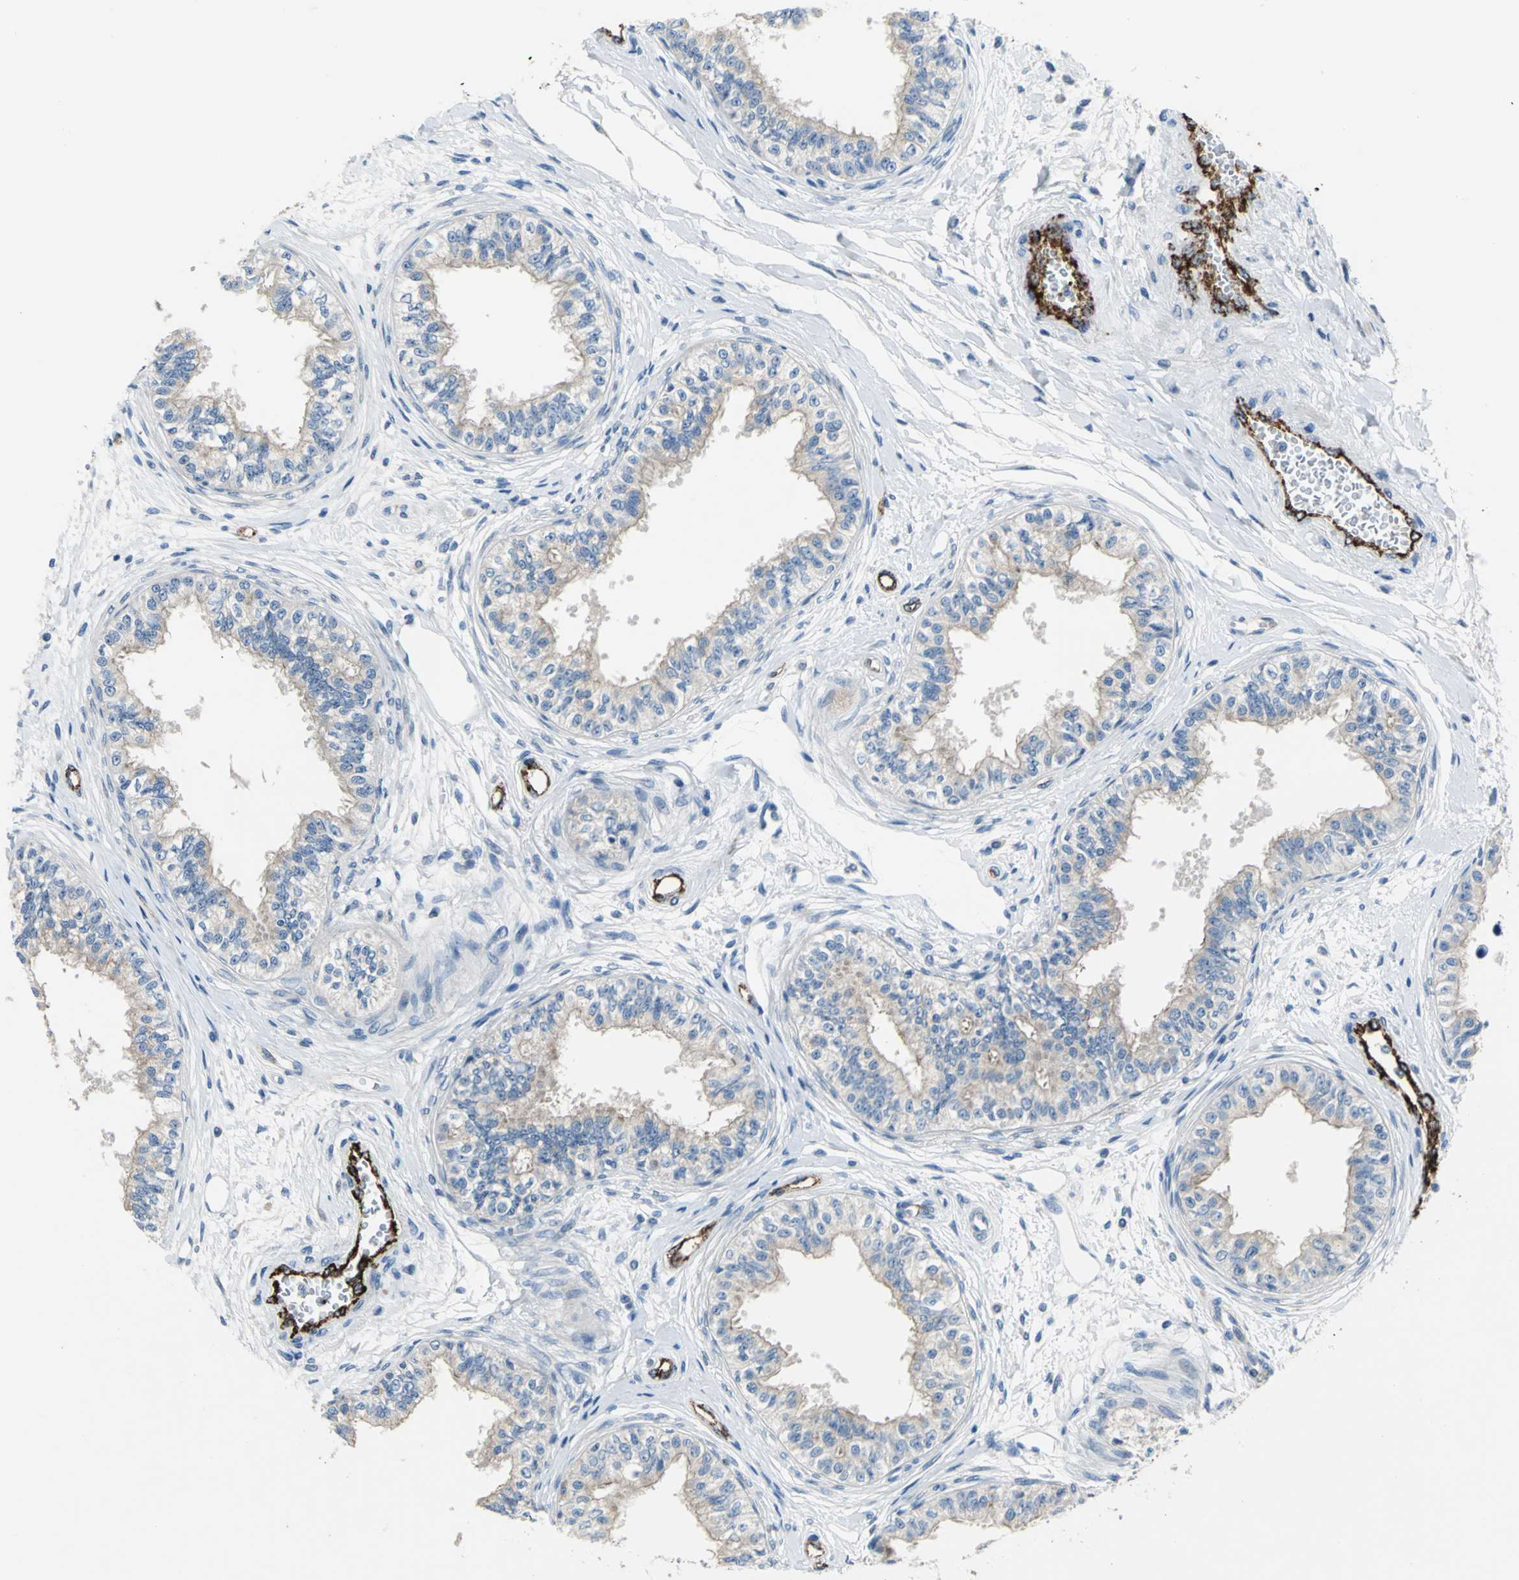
{"staining": {"intensity": "moderate", "quantity": "25%-75%", "location": "cytoplasmic/membranous"}, "tissue": "epididymis", "cell_type": "Glandular cells", "image_type": "normal", "snomed": [{"axis": "morphology", "description": "Normal tissue, NOS"}, {"axis": "morphology", "description": "Adenocarcinoma, metastatic, NOS"}, {"axis": "topography", "description": "Testis"}, {"axis": "topography", "description": "Epididymis"}], "caption": "Protein expression analysis of benign epididymis exhibits moderate cytoplasmic/membranous staining in approximately 25%-75% of glandular cells.", "gene": "SELP", "patient": {"sex": "male", "age": 26}}